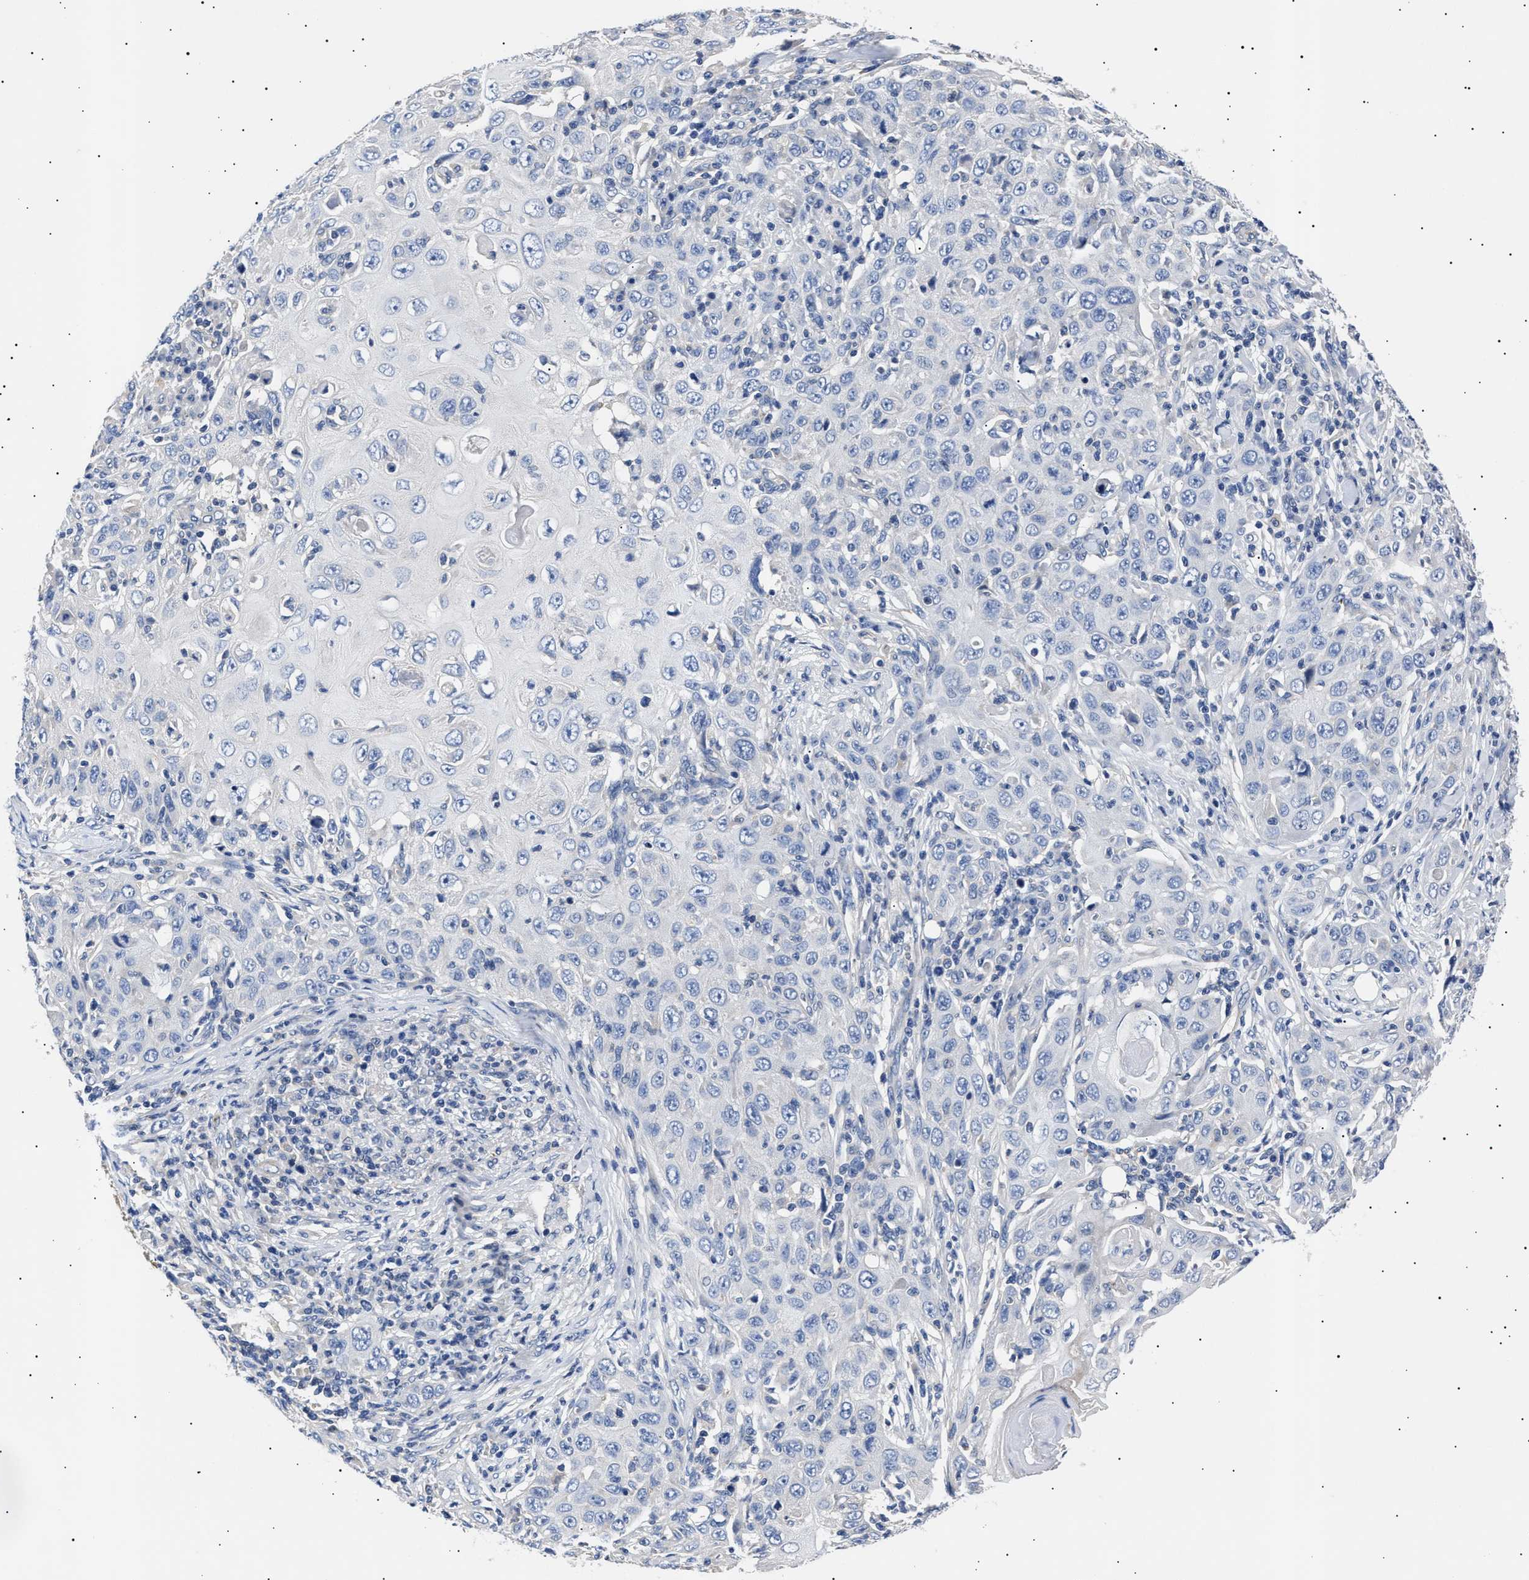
{"staining": {"intensity": "negative", "quantity": "none", "location": "none"}, "tissue": "skin cancer", "cell_type": "Tumor cells", "image_type": "cancer", "snomed": [{"axis": "morphology", "description": "Squamous cell carcinoma, NOS"}, {"axis": "topography", "description": "Skin"}], "caption": "Squamous cell carcinoma (skin) stained for a protein using immunohistochemistry (IHC) exhibits no staining tumor cells.", "gene": "HEMGN", "patient": {"sex": "female", "age": 88}}